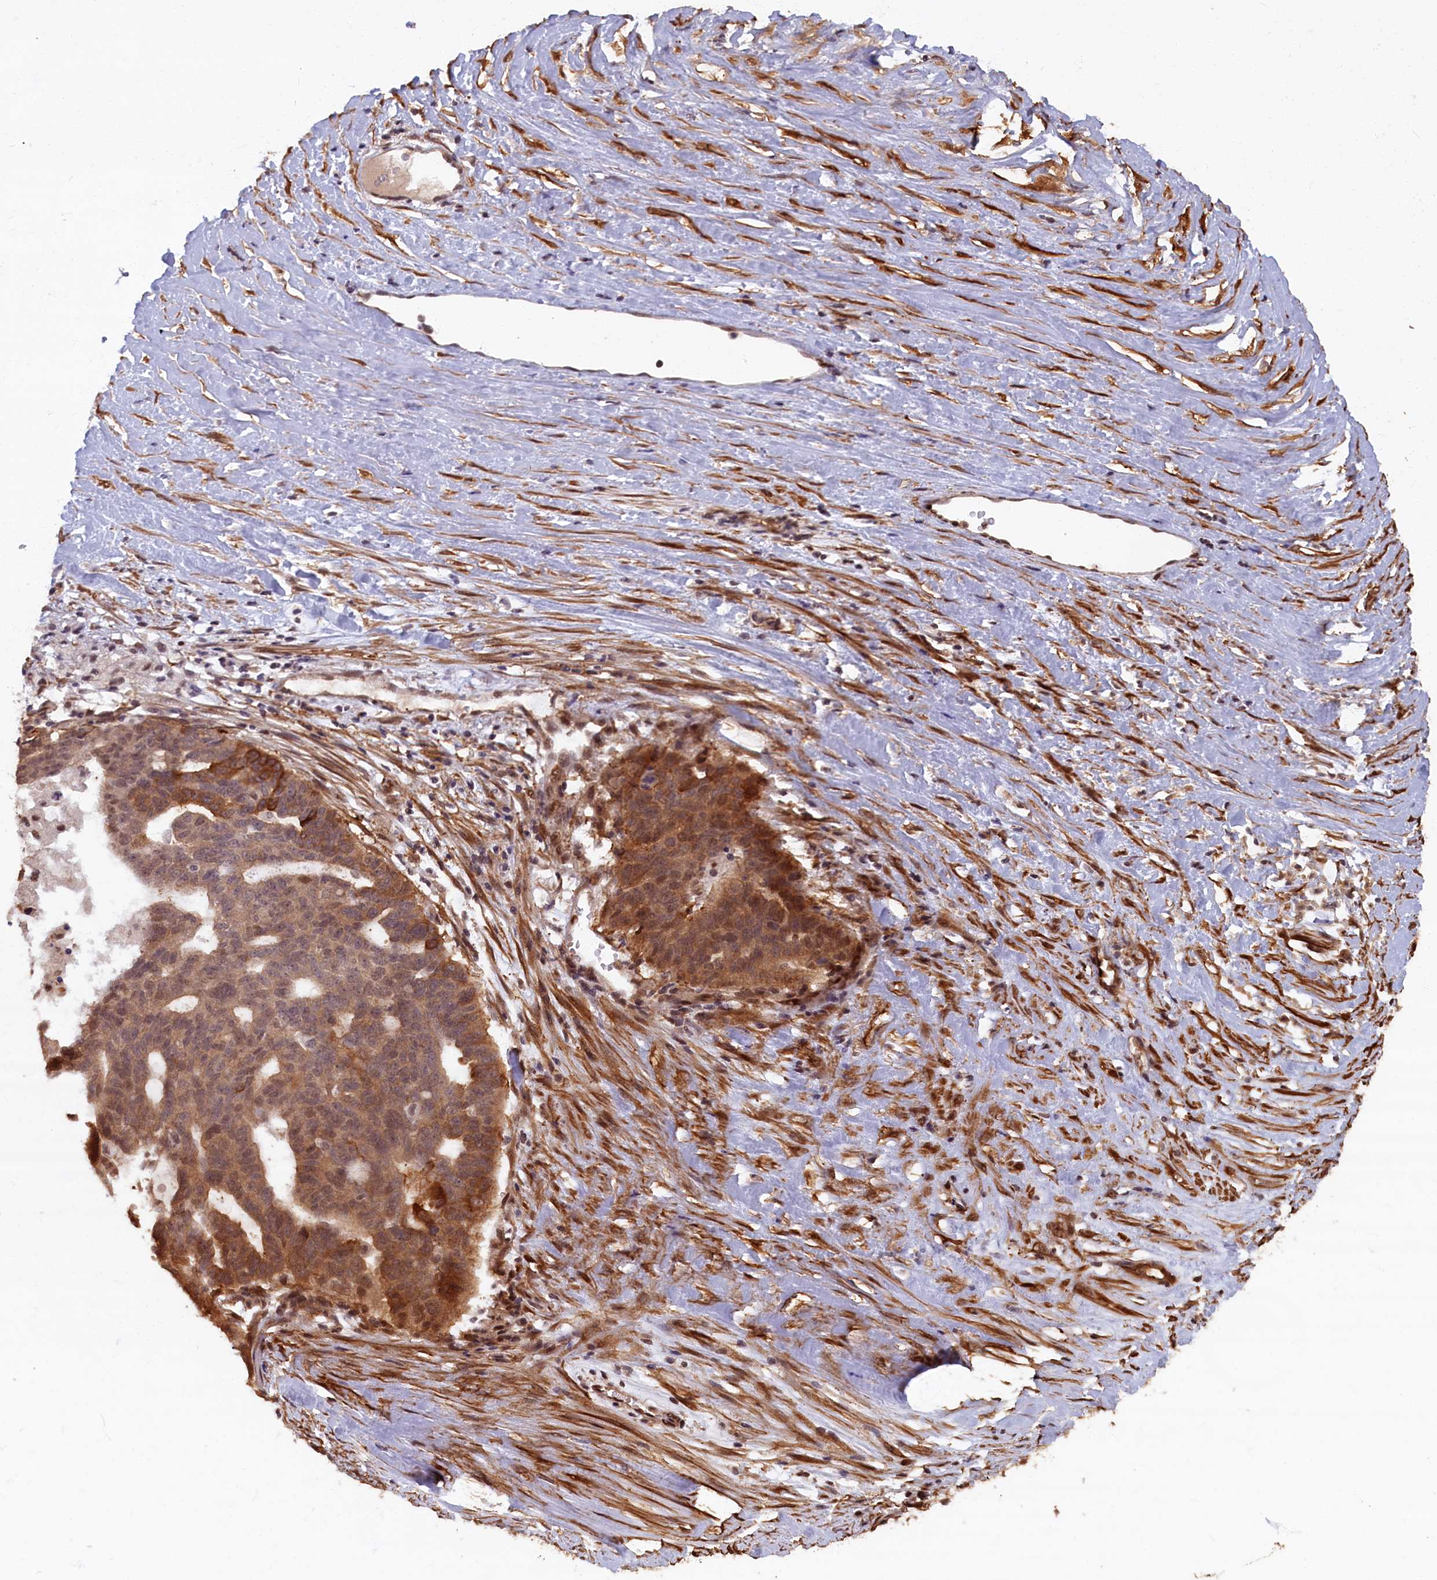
{"staining": {"intensity": "moderate", "quantity": ">75%", "location": "cytoplasmic/membranous,nuclear"}, "tissue": "ovarian cancer", "cell_type": "Tumor cells", "image_type": "cancer", "snomed": [{"axis": "morphology", "description": "Cystadenocarcinoma, serous, NOS"}, {"axis": "topography", "description": "Ovary"}], "caption": "IHC (DAB) staining of human ovarian cancer (serous cystadenocarcinoma) exhibits moderate cytoplasmic/membranous and nuclear protein positivity in about >75% of tumor cells.", "gene": "HIF3A", "patient": {"sex": "female", "age": 59}}